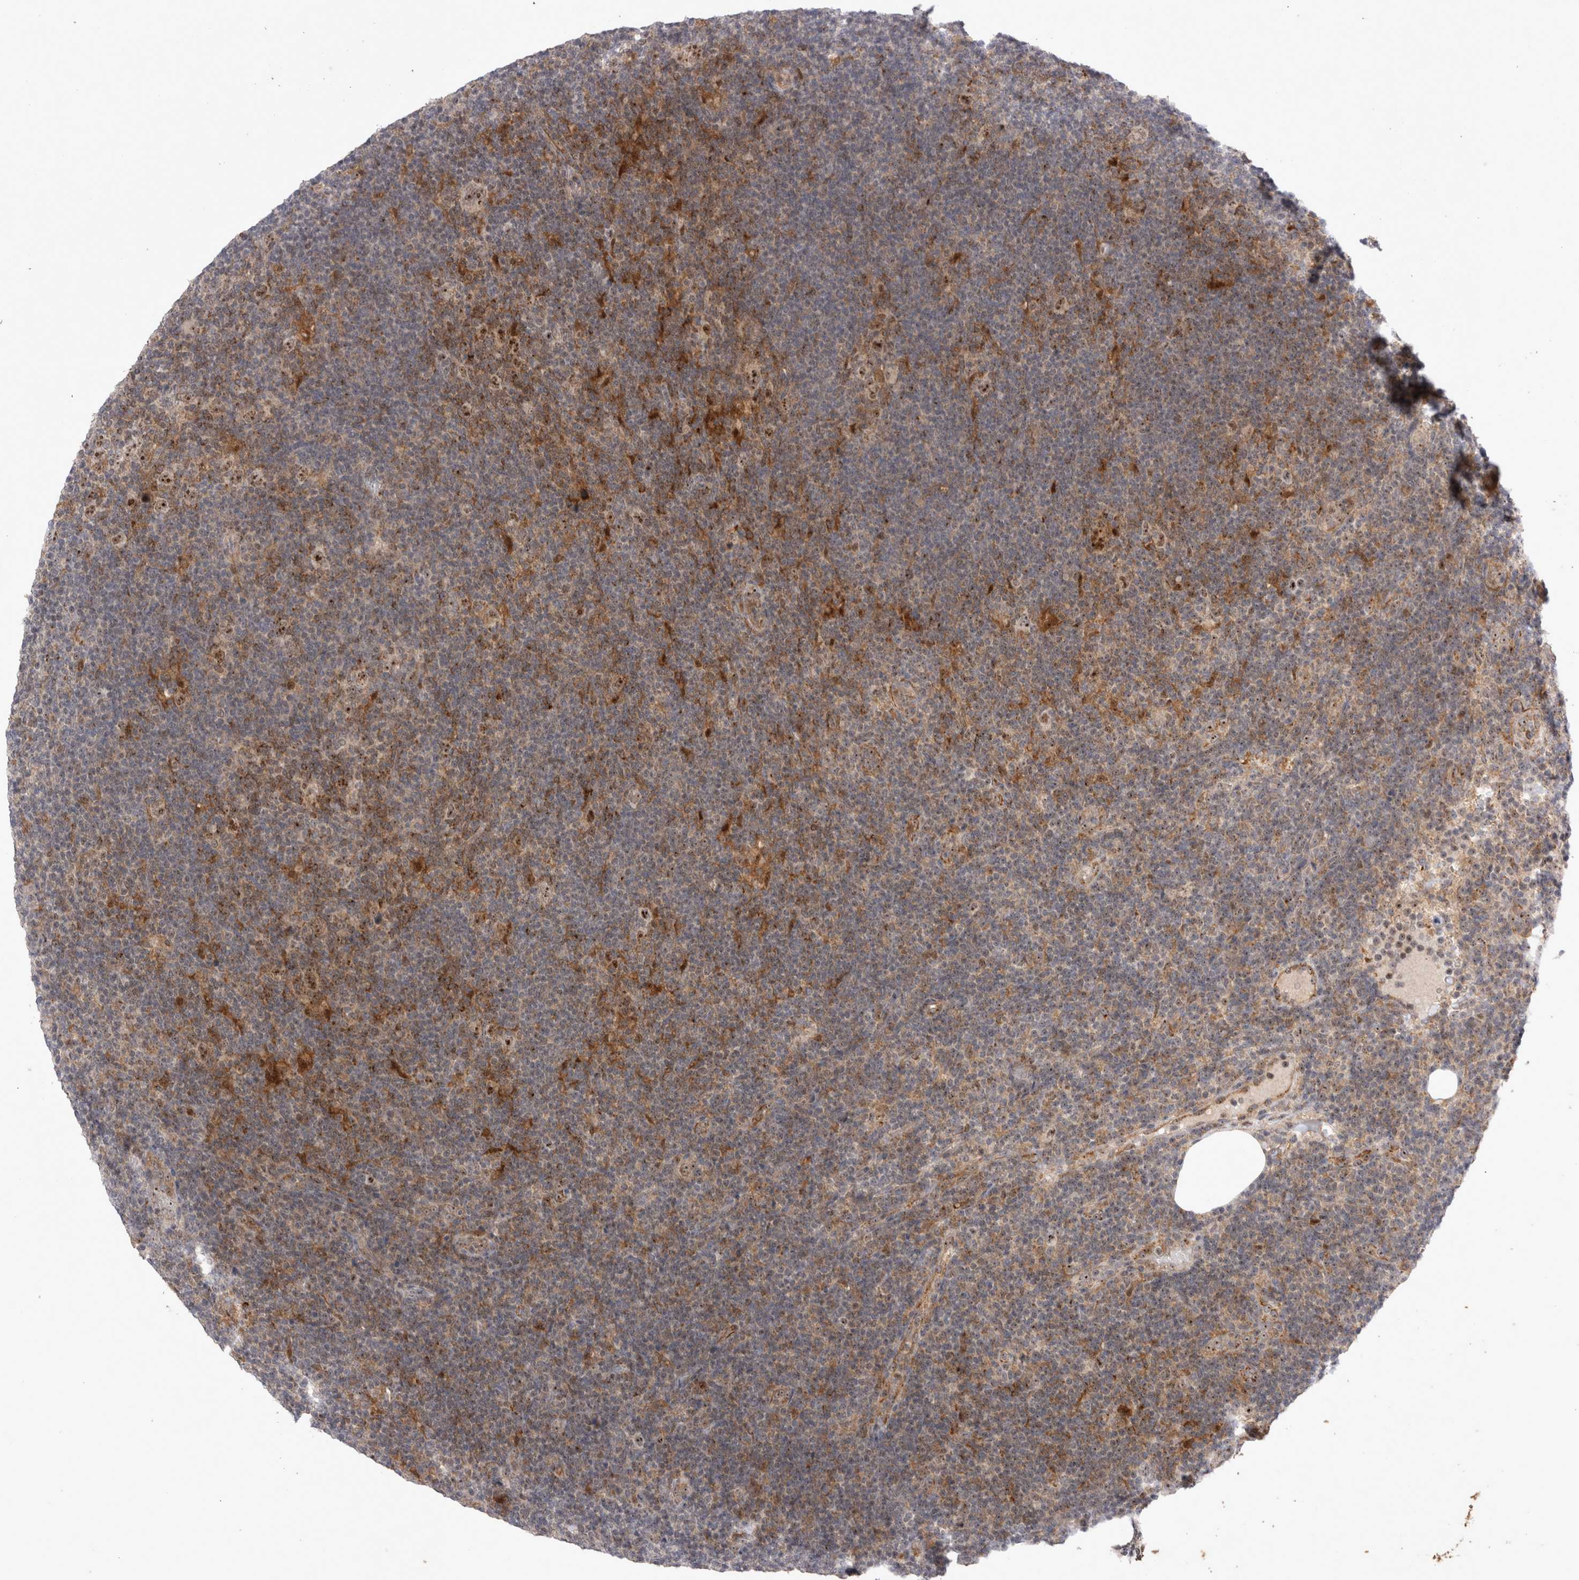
{"staining": {"intensity": "moderate", "quantity": ">75%", "location": "nuclear"}, "tissue": "lymphoma", "cell_type": "Tumor cells", "image_type": "cancer", "snomed": [{"axis": "morphology", "description": "Hodgkin's disease, NOS"}, {"axis": "topography", "description": "Lymph node"}], "caption": "Human Hodgkin's disease stained with a protein marker exhibits moderate staining in tumor cells.", "gene": "STK11", "patient": {"sex": "female", "age": 57}}